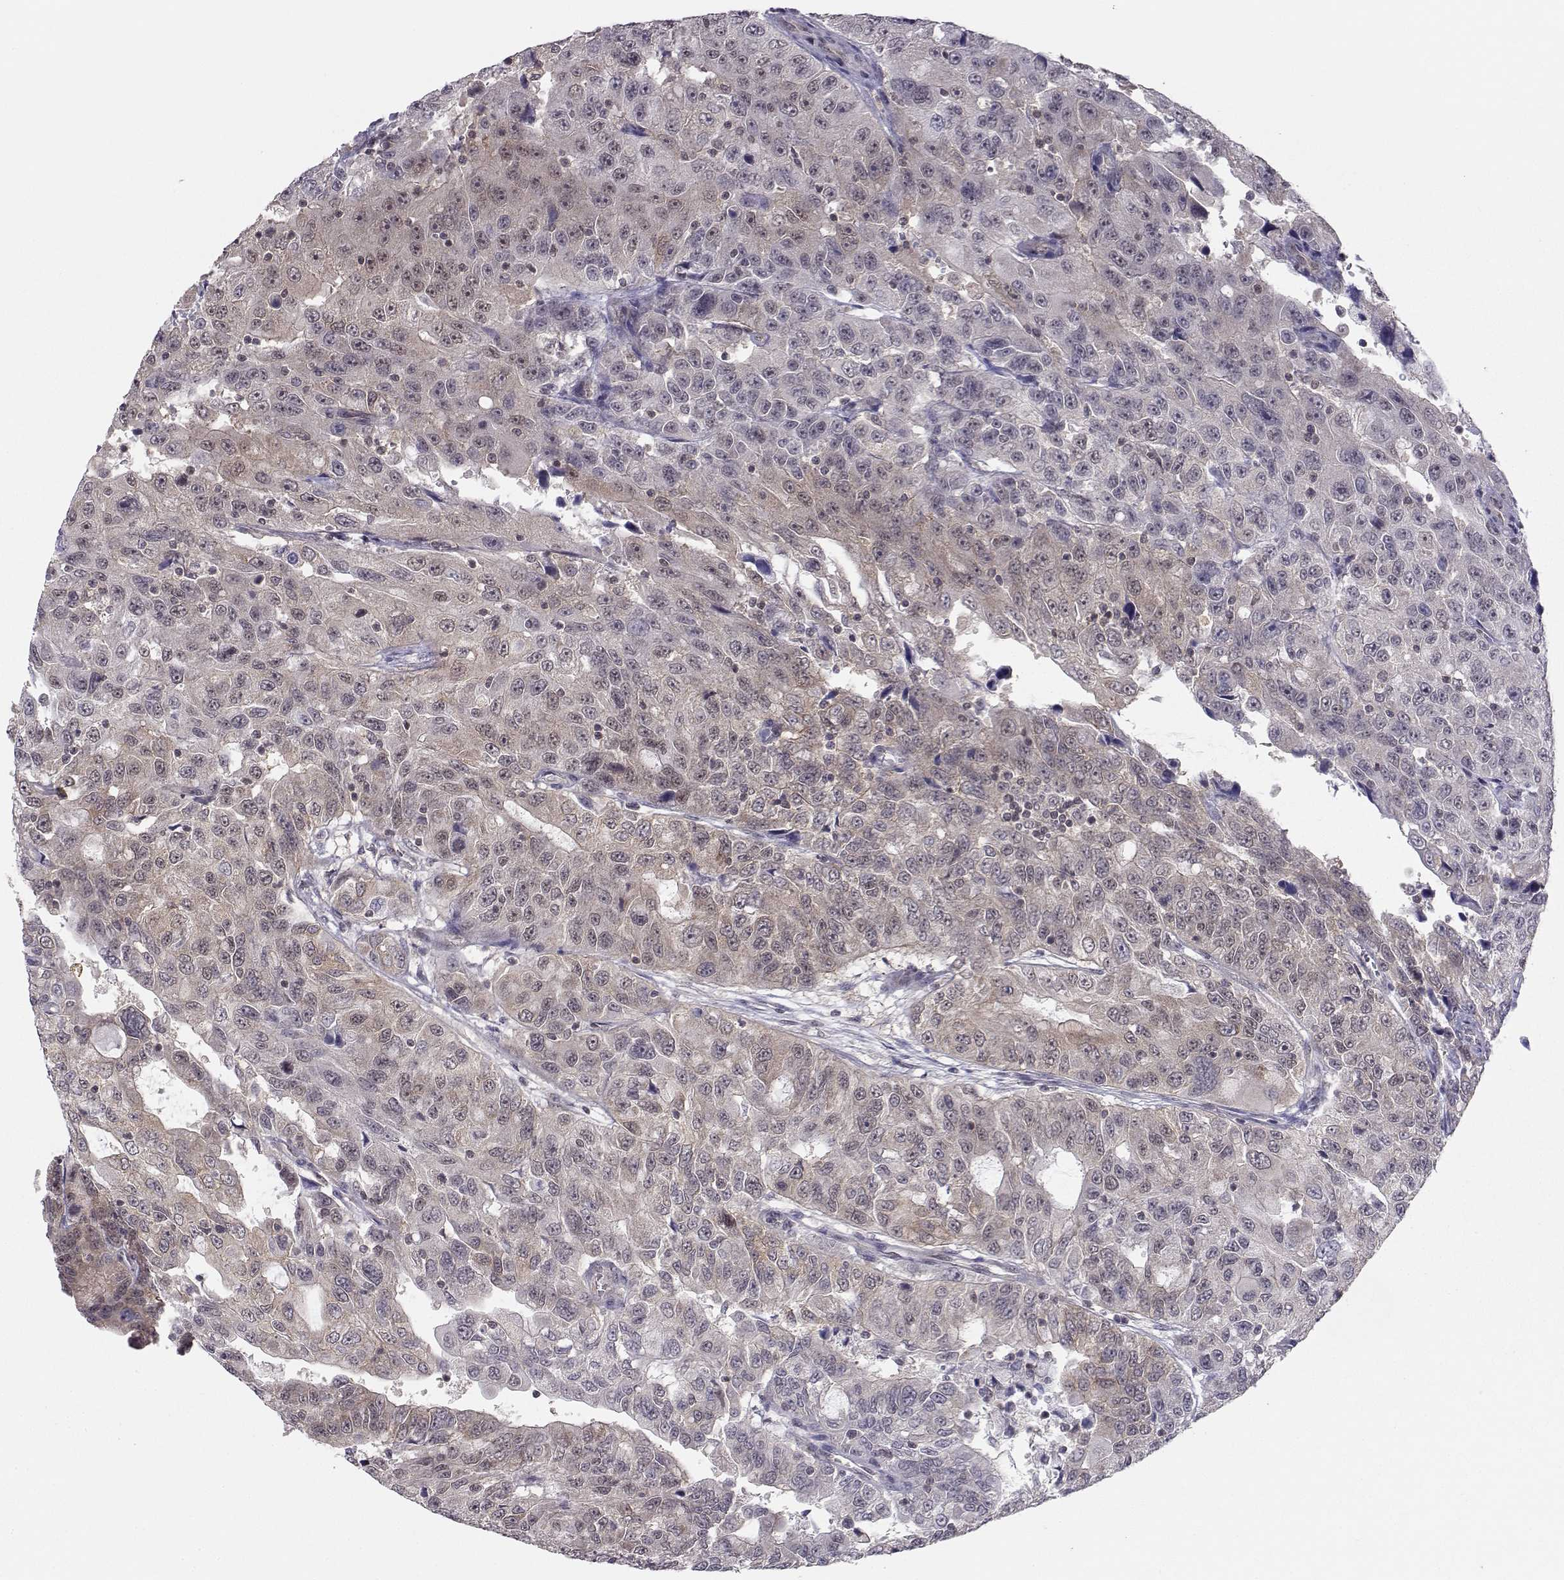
{"staining": {"intensity": "weak", "quantity": "25%-75%", "location": "cytoplasmic/membranous"}, "tissue": "urothelial cancer", "cell_type": "Tumor cells", "image_type": "cancer", "snomed": [{"axis": "morphology", "description": "Urothelial carcinoma, NOS"}, {"axis": "morphology", "description": "Urothelial carcinoma, High grade"}, {"axis": "topography", "description": "Urinary bladder"}], "caption": "Protein analysis of urothelial cancer tissue demonstrates weak cytoplasmic/membranous expression in about 25%-75% of tumor cells.", "gene": "KIF13B", "patient": {"sex": "female", "age": 73}}